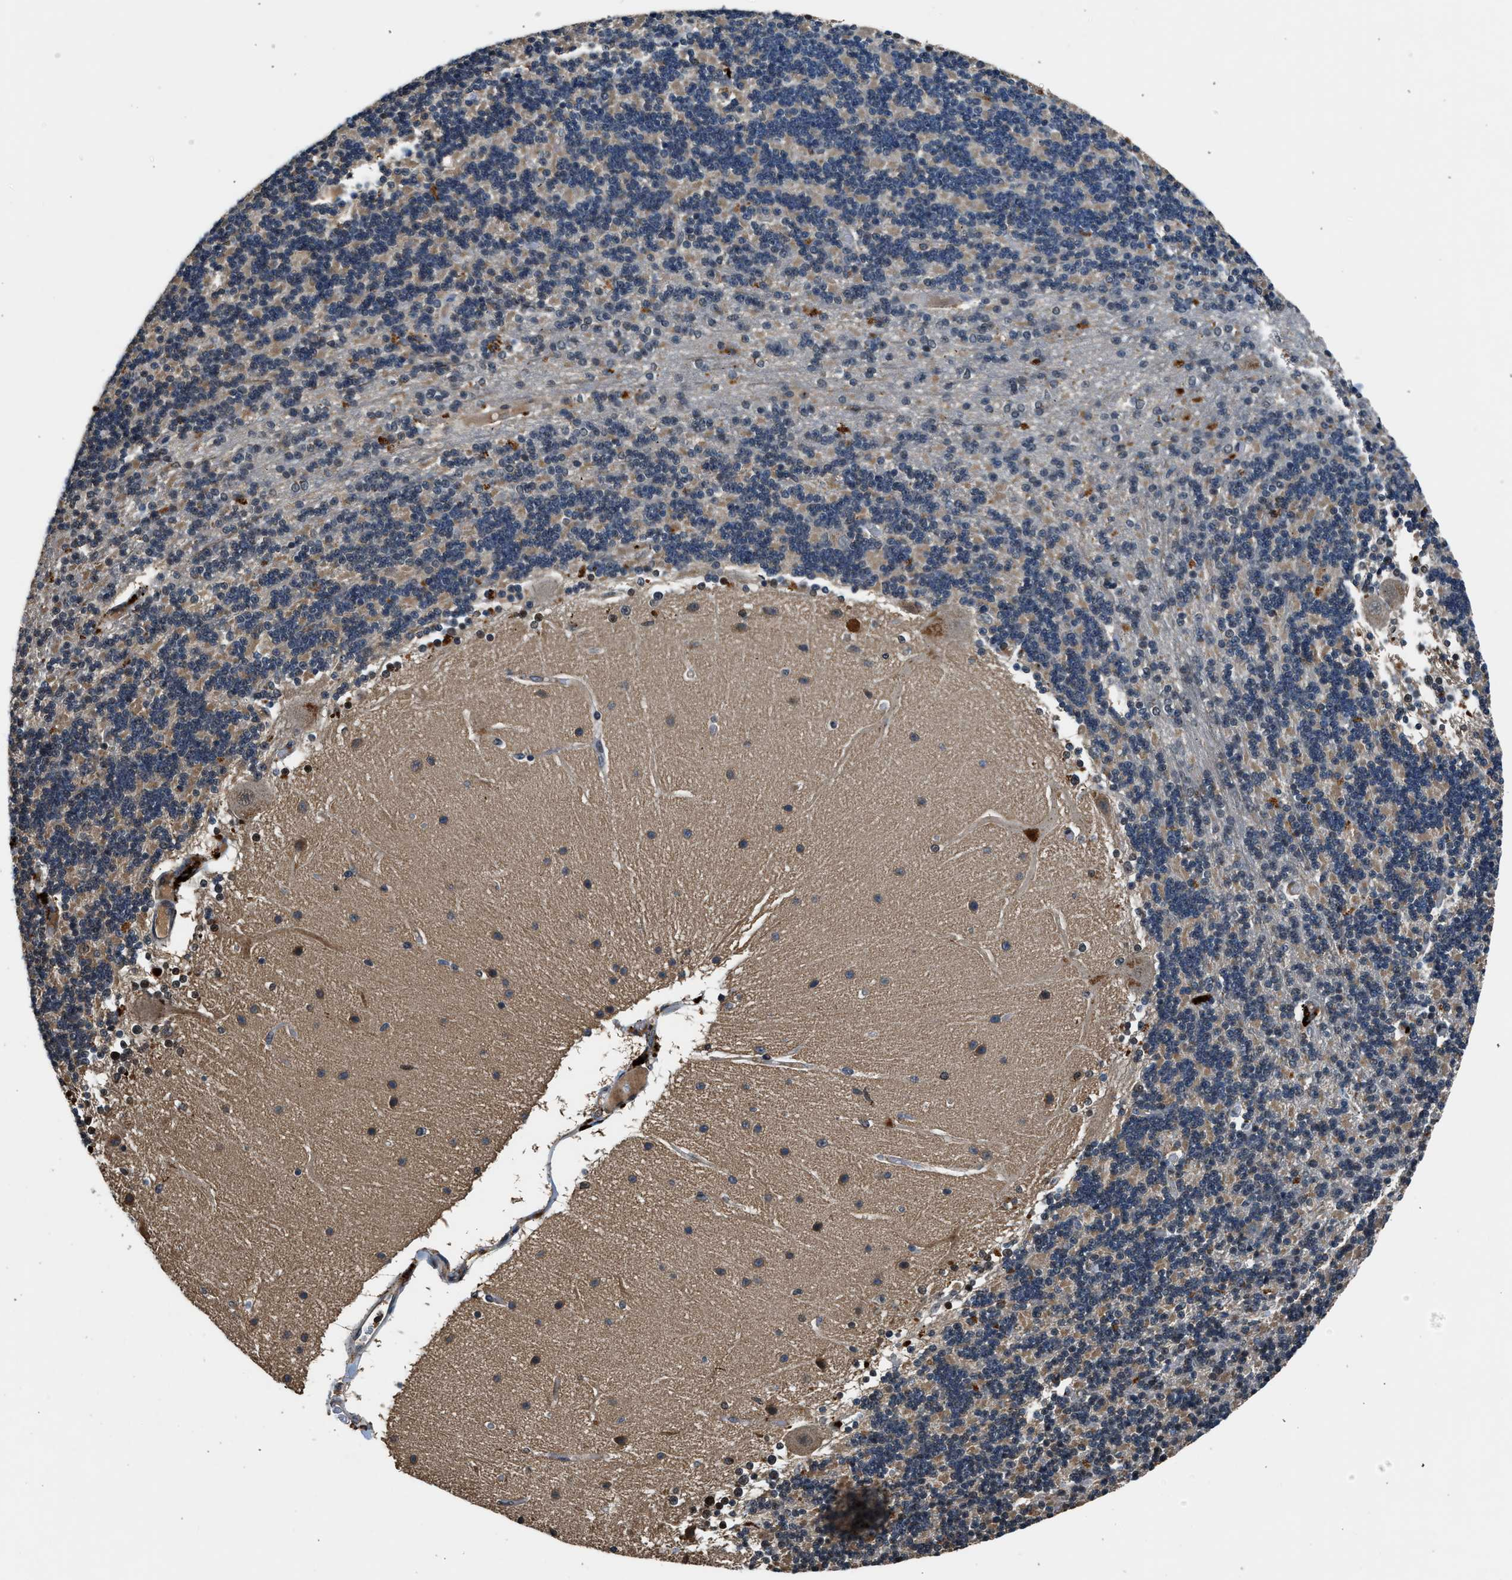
{"staining": {"intensity": "moderate", "quantity": "<25%", "location": "nuclear"}, "tissue": "cerebellum", "cell_type": "Cells in granular layer", "image_type": "normal", "snomed": [{"axis": "morphology", "description": "Normal tissue, NOS"}, {"axis": "topography", "description": "Cerebellum"}], "caption": "Immunohistochemistry of normal cerebellum displays low levels of moderate nuclear expression in approximately <25% of cells in granular layer. The staining is performed using DAB brown chromogen to label protein expression. The nuclei are counter-stained blue using hematoxylin.", "gene": "SLC15A4", "patient": {"sex": "female", "age": 54}}